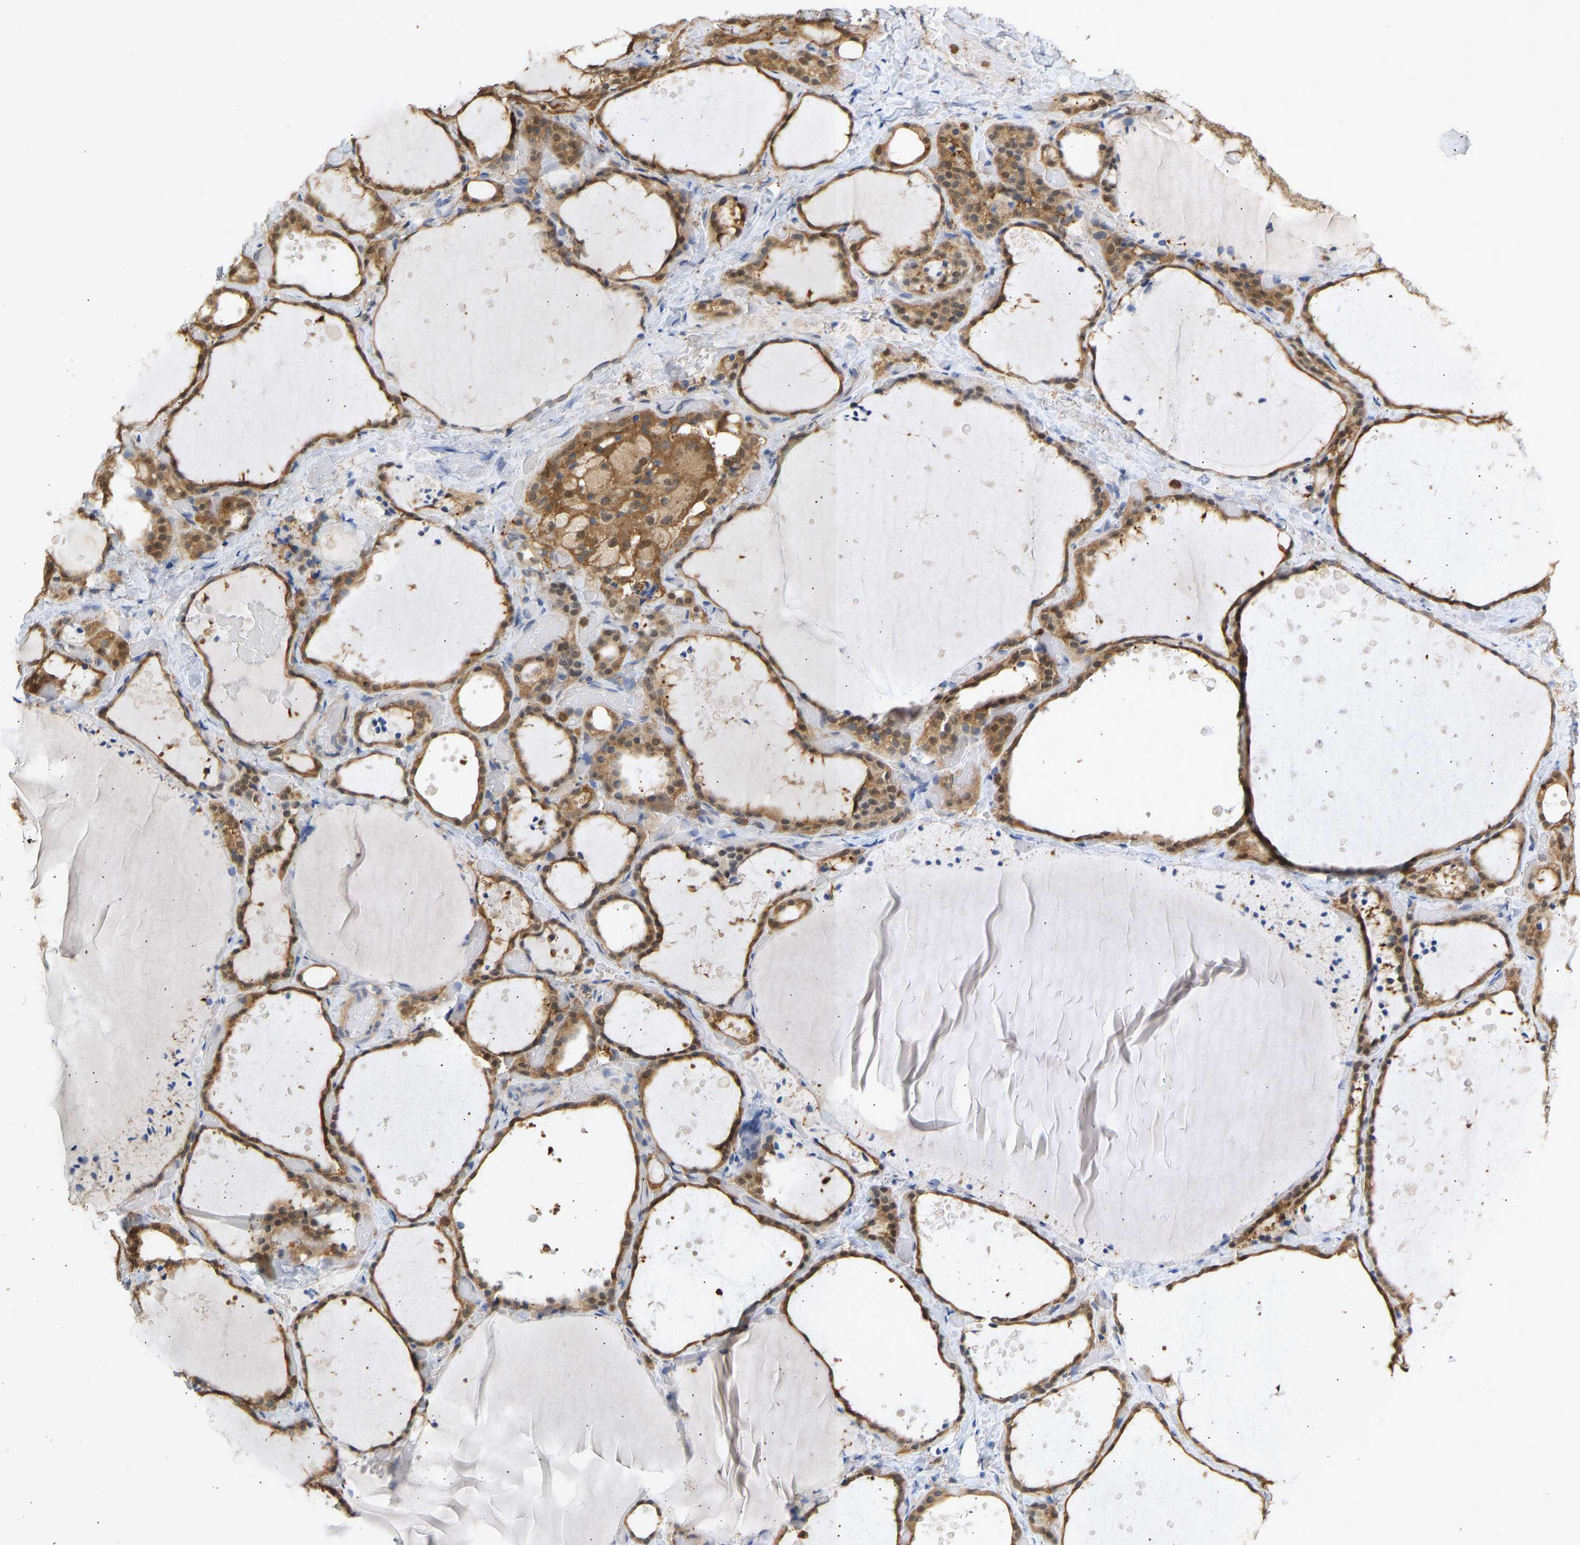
{"staining": {"intensity": "moderate", "quantity": ">75%", "location": "cytoplasmic/membranous"}, "tissue": "thyroid gland", "cell_type": "Glandular cells", "image_type": "normal", "snomed": [{"axis": "morphology", "description": "Normal tissue, NOS"}, {"axis": "topography", "description": "Thyroid gland"}], "caption": "Thyroid gland stained with immunohistochemistry (IHC) demonstrates moderate cytoplasmic/membranous positivity in about >75% of glandular cells.", "gene": "ENO1", "patient": {"sex": "female", "age": 44}}